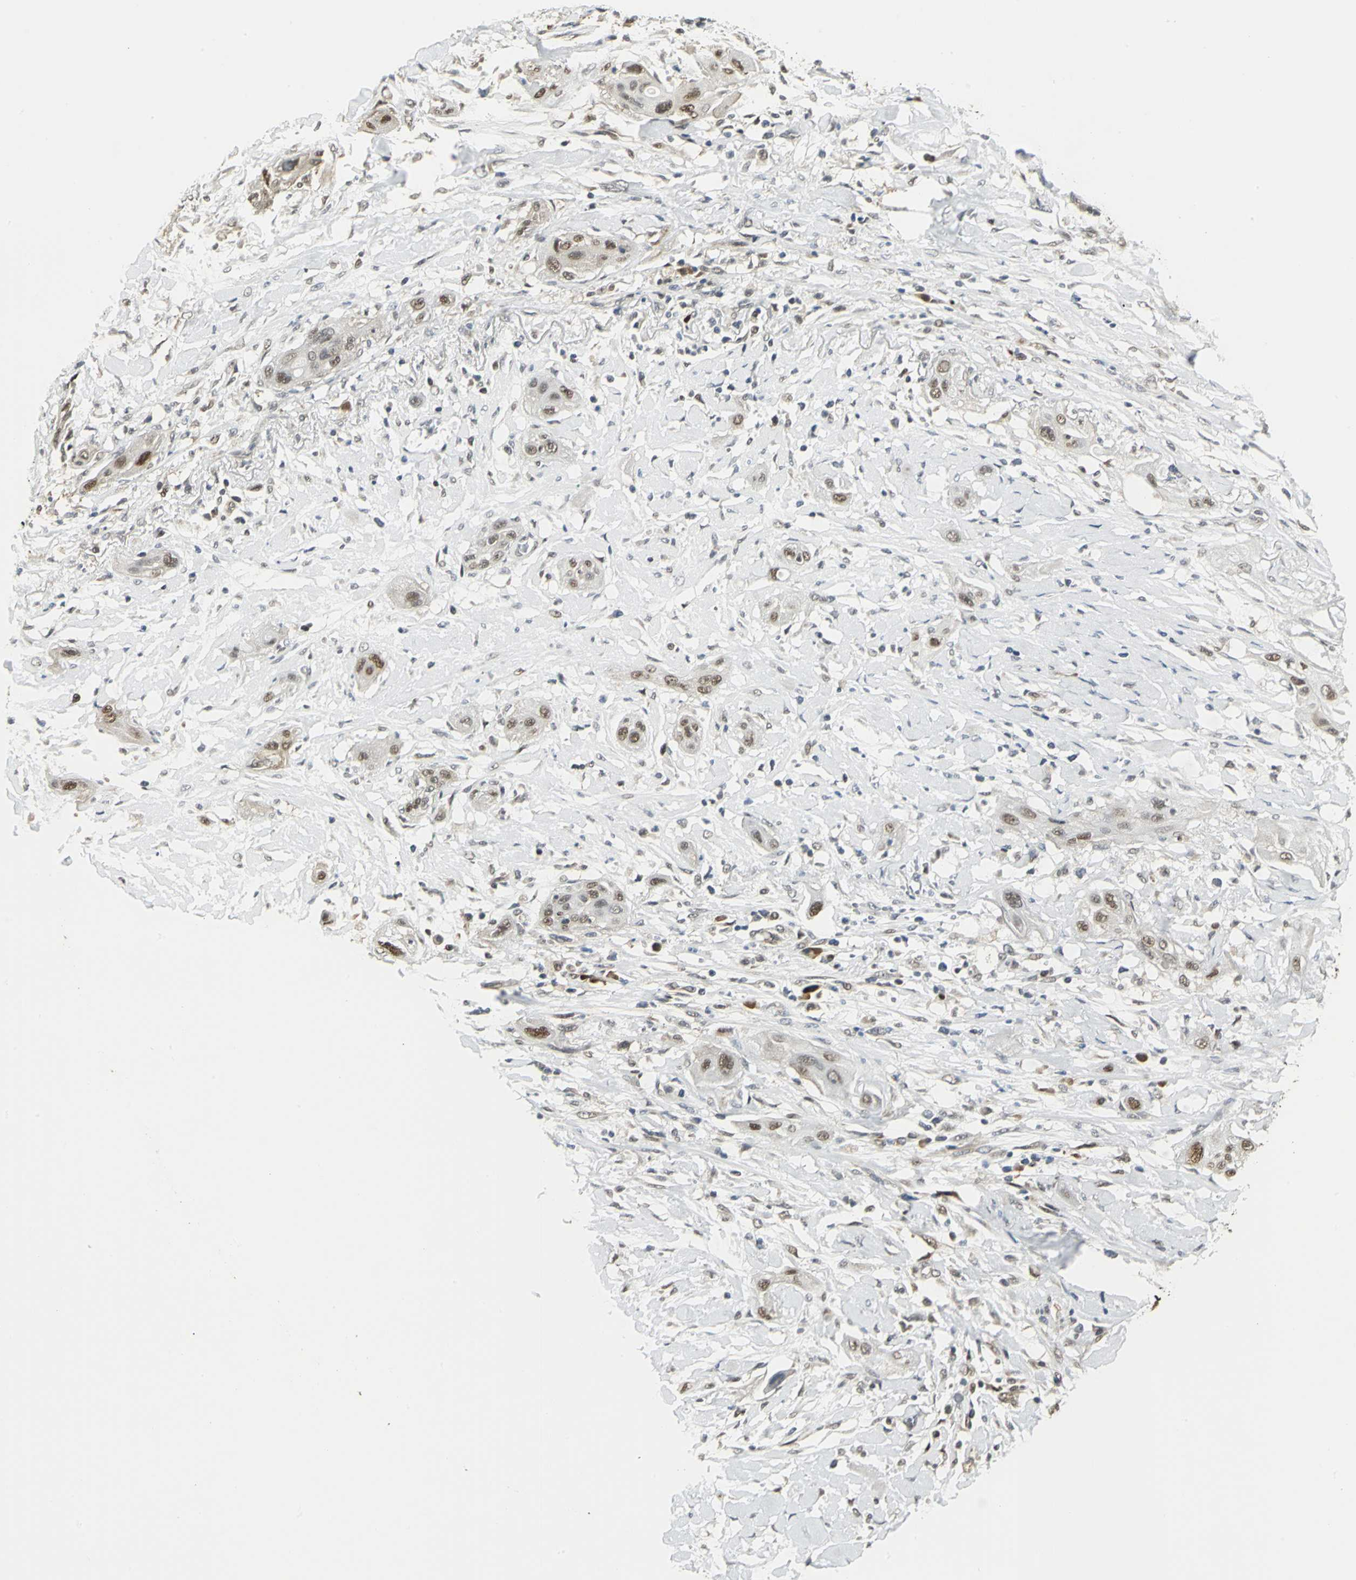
{"staining": {"intensity": "moderate", "quantity": ">75%", "location": "nuclear"}, "tissue": "lung cancer", "cell_type": "Tumor cells", "image_type": "cancer", "snomed": [{"axis": "morphology", "description": "Squamous cell carcinoma, NOS"}, {"axis": "topography", "description": "Lung"}], "caption": "DAB (3,3'-diaminobenzidine) immunohistochemical staining of lung cancer shows moderate nuclear protein positivity in about >75% of tumor cells.", "gene": "PSMC4", "patient": {"sex": "female", "age": 47}}